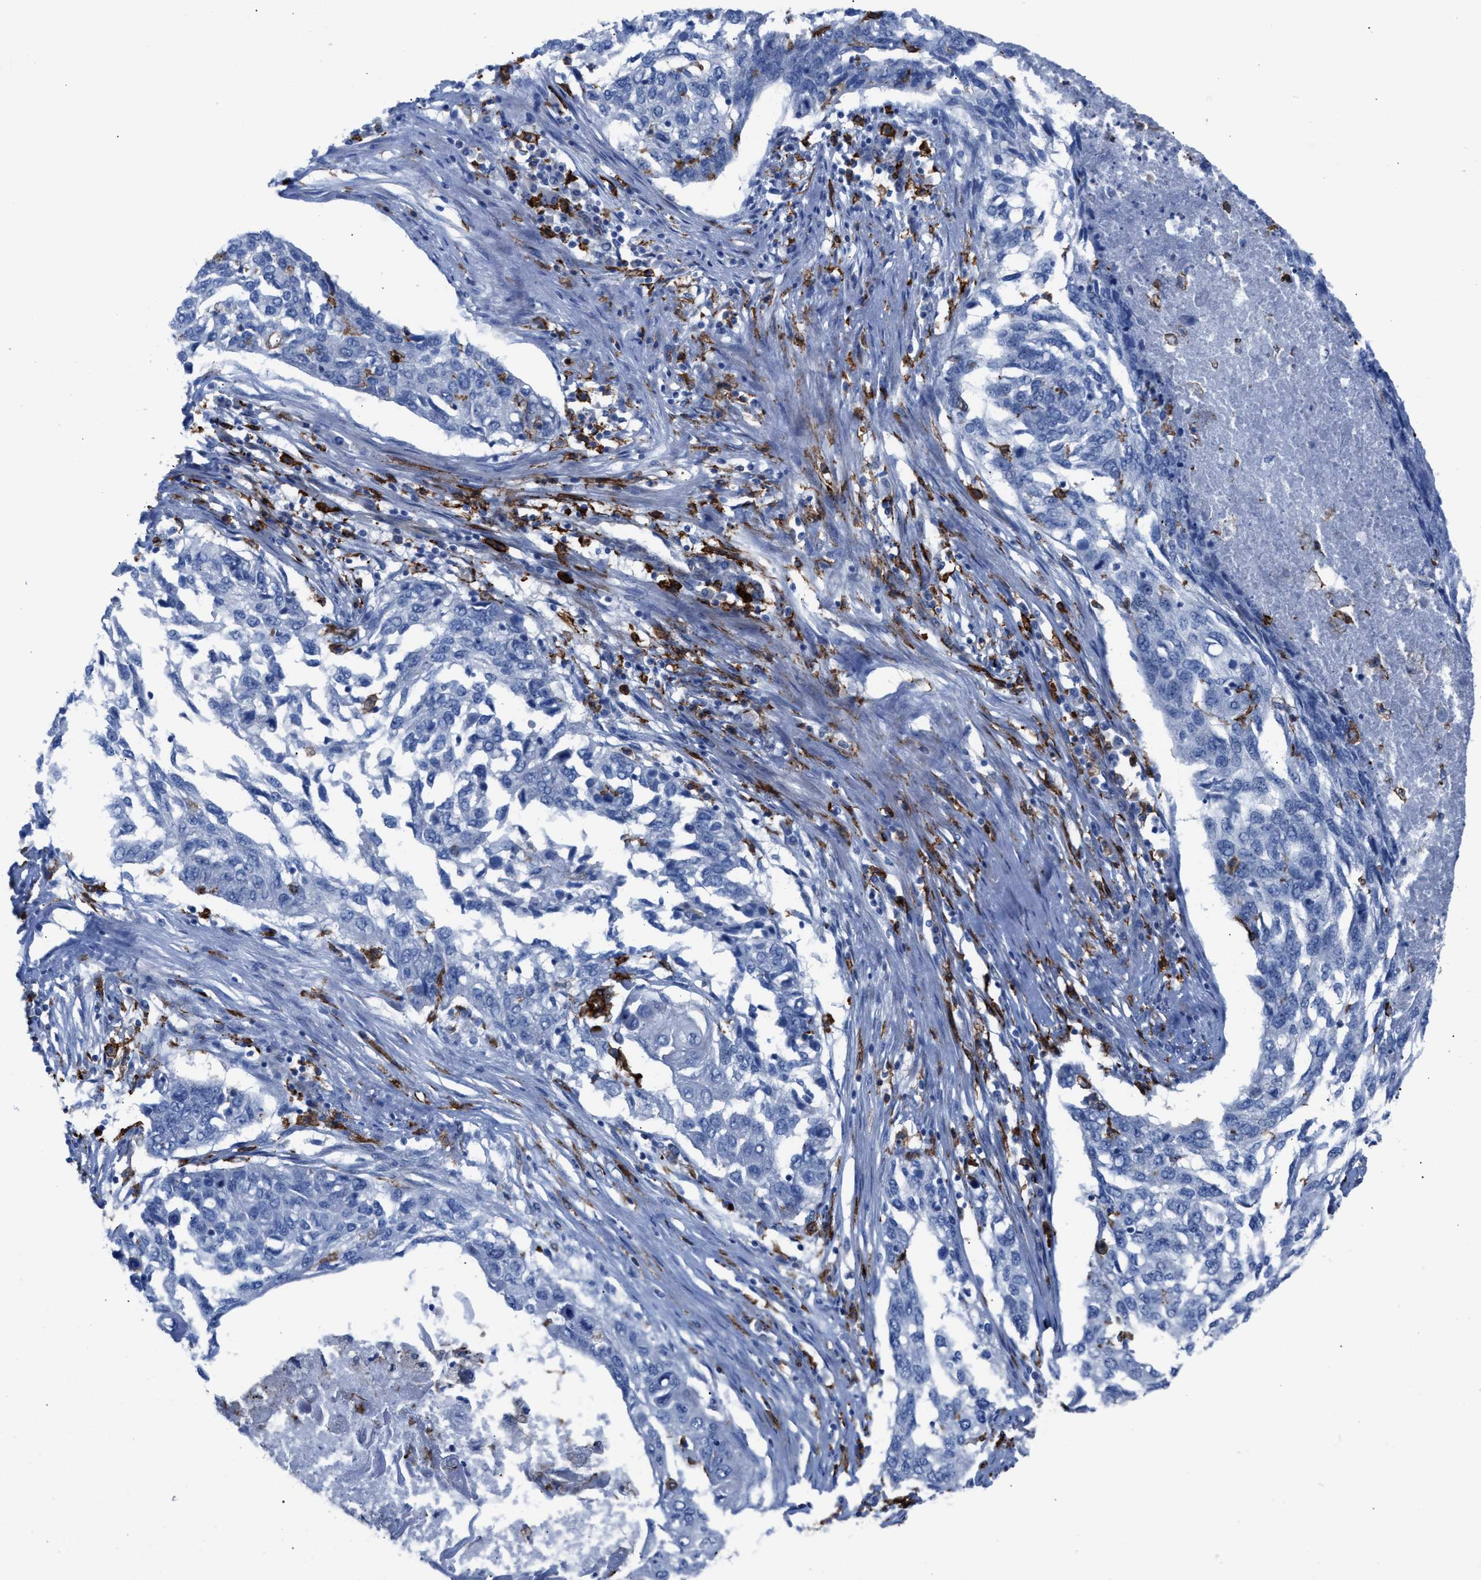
{"staining": {"intensity": "negative", "quantity": "none", "location": "none"}, "tissue": "lung cancer", "cell_type": "Tumor cells", "image_type": "cancer", "snomed": [{"axis": "morphology", "description": "Squamous cell carcinoma, NOS"}, {"axis": "topography", "description": "Lung"}], "caption": "Protein analysis of lung cancer displays no significant staining in tumor cells. (Stains: DAB (3,3'-diaminobenzidine) IHC with hematoxylin counter stain, Microscopy: brightfield microscopy at high magnification).", "gene": "SLC47A1", "patient": {"sex": "female", "age": 63}}